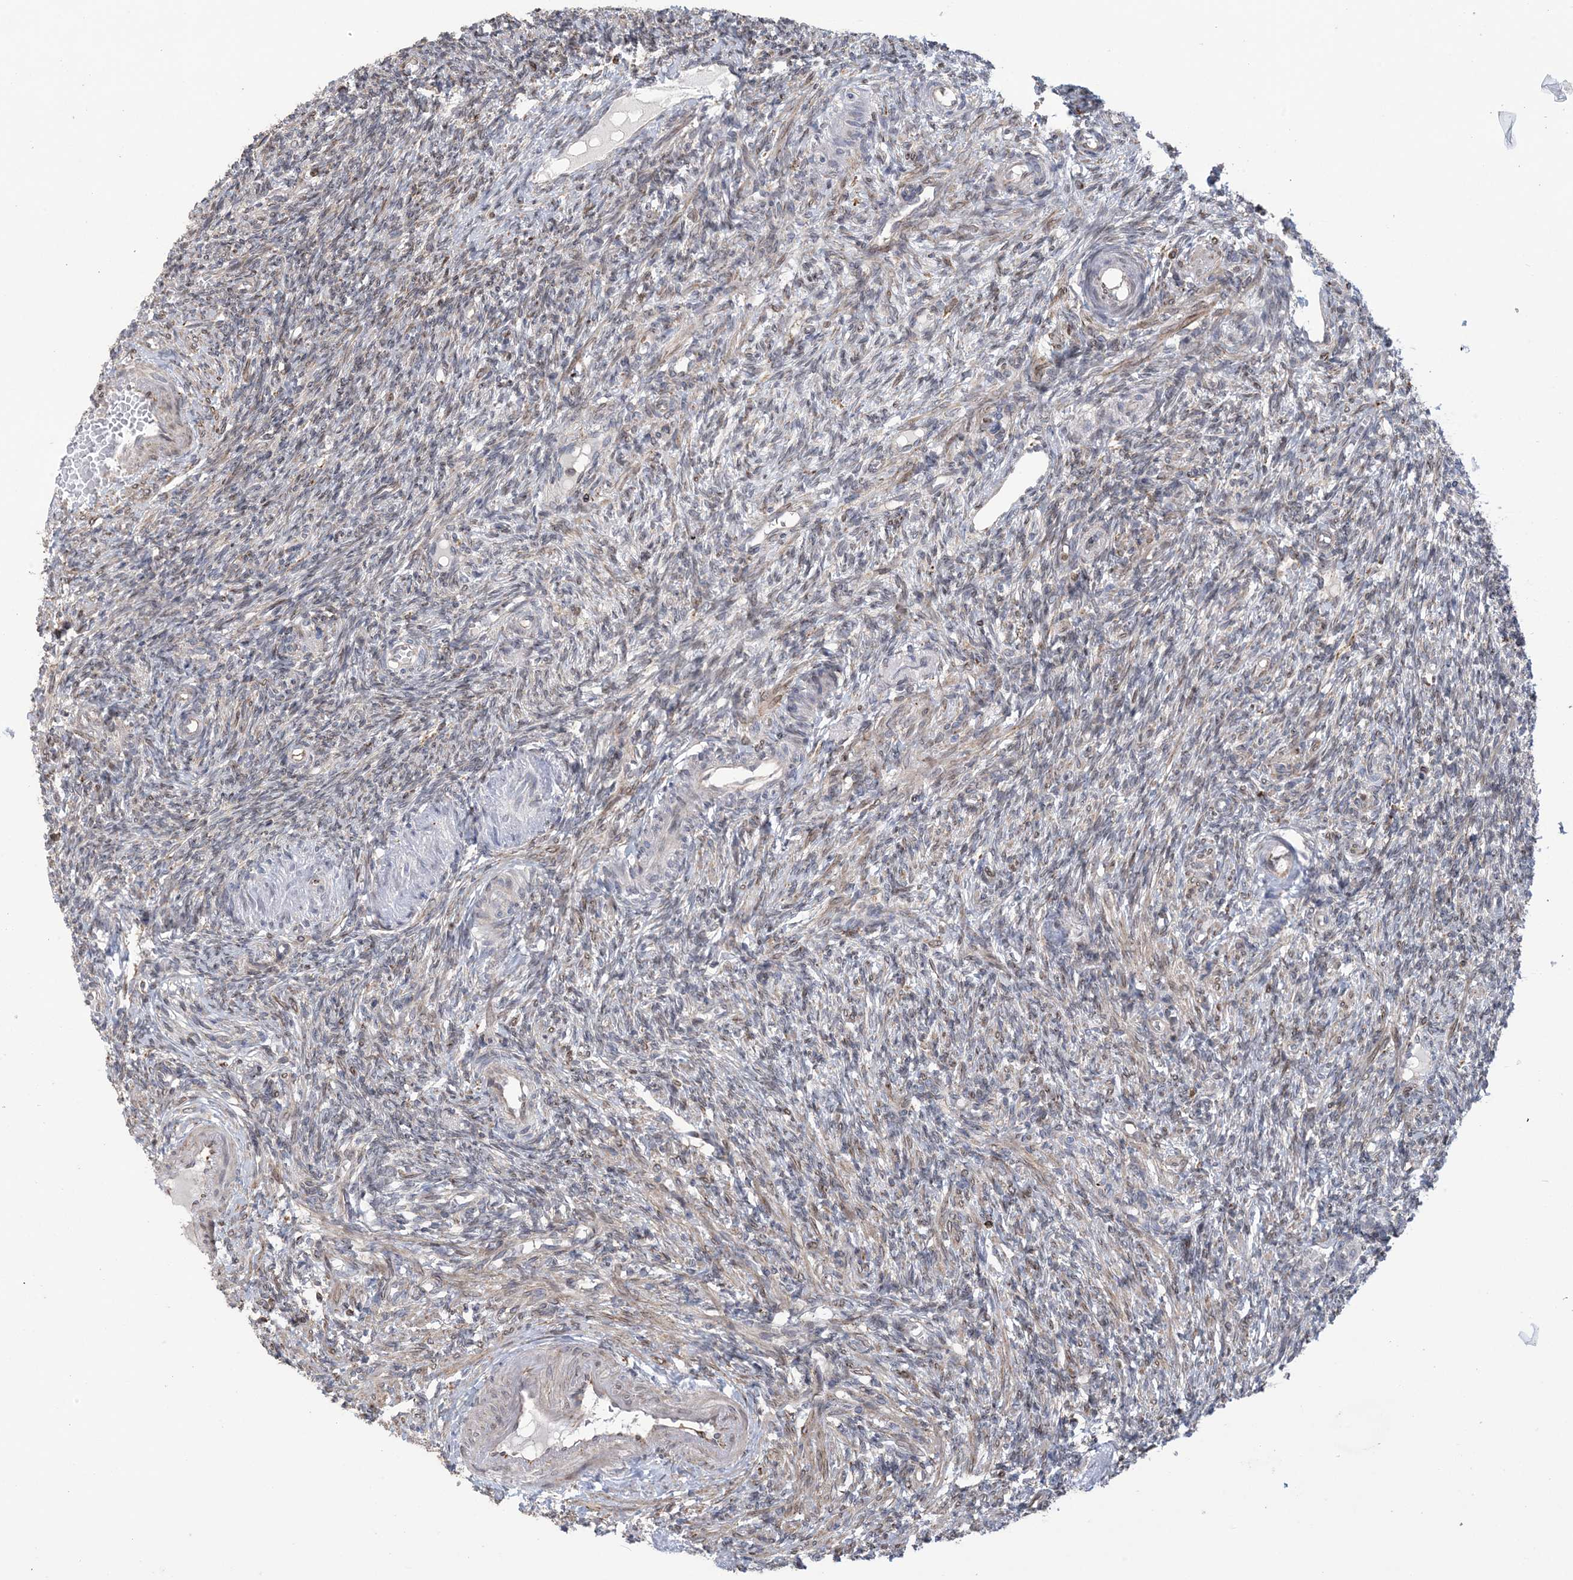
{"staining": {"intensity": "weak", "quantity": "<25%", "location": "cytoplasmic/membranous"}, "tissue": "ovary", "cell_type": "Ovarian stroma cells", "image_type": "normal", "snomed": [{"axis": "morphology", "description": "Normal tissue, NOS"}, {"axis": "topography", "description": "Ovary"}], "caption": "The immunohistochemistry (IHC) image has no significant positivity in ovarian stroma cells of ovary.", "gene": "SHANK1", "patient": {"sex": "female", "age": 27}}